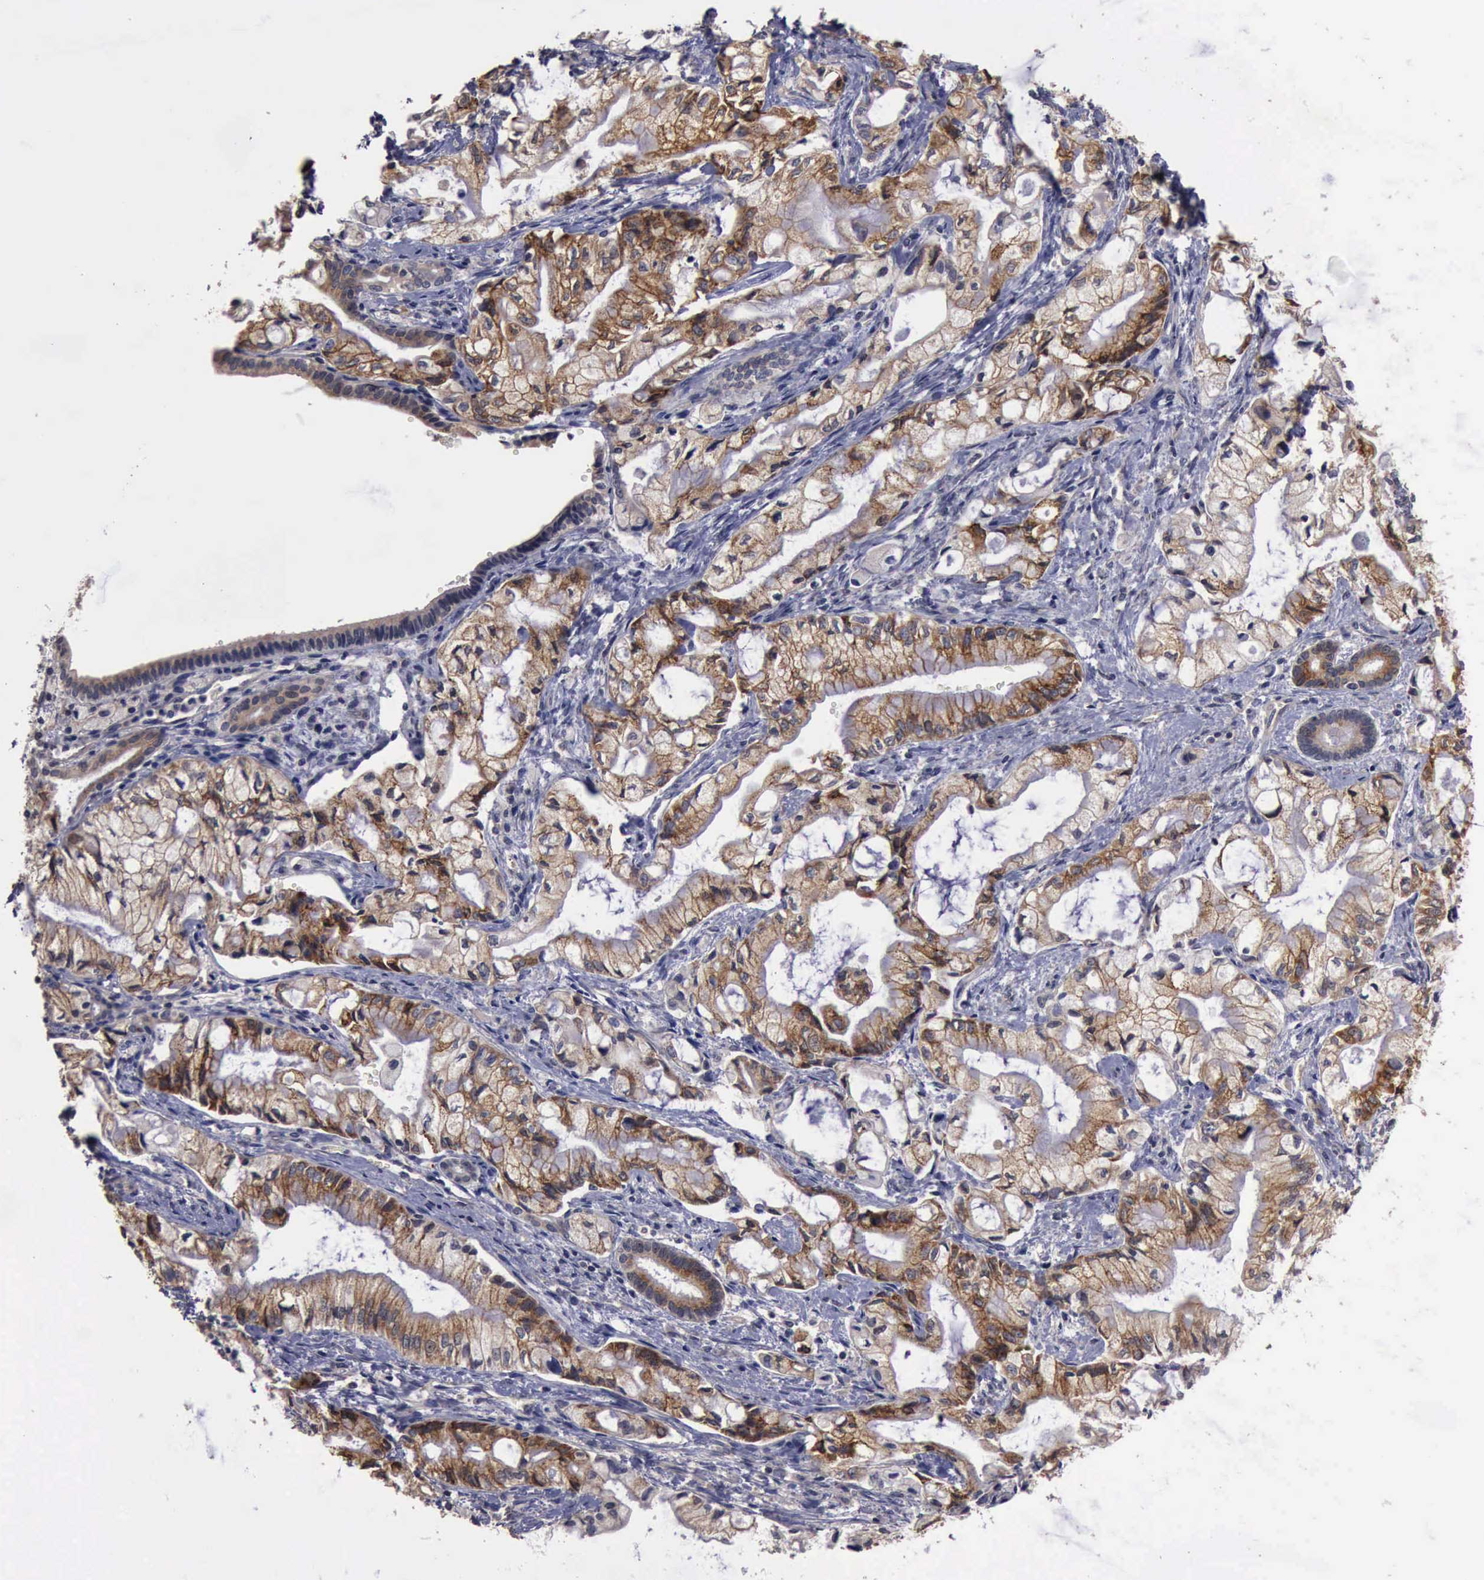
{"staining": {"intensity": "moderate", "quantity": "25%-75%", "location": "cytoplasmic/membranous"}, "tissue": "pancreatic cancer", "cell_type": "Tumor cells", "image_type": "cancer", "snomed": [{"axis": "morphology", "description": "Adenocarcinoma, NOS"}, {"axis": "topography", "description": "Pancreas"}], "caption": "Immunohistochemical staining of human pancreatic cancer reveals medium levels of moderate cytoplasmic/membranous positivity in about 25%-75% of tumor cells.", "gene": "CRKL", "patient": {"sex": "male", "age": 79}}